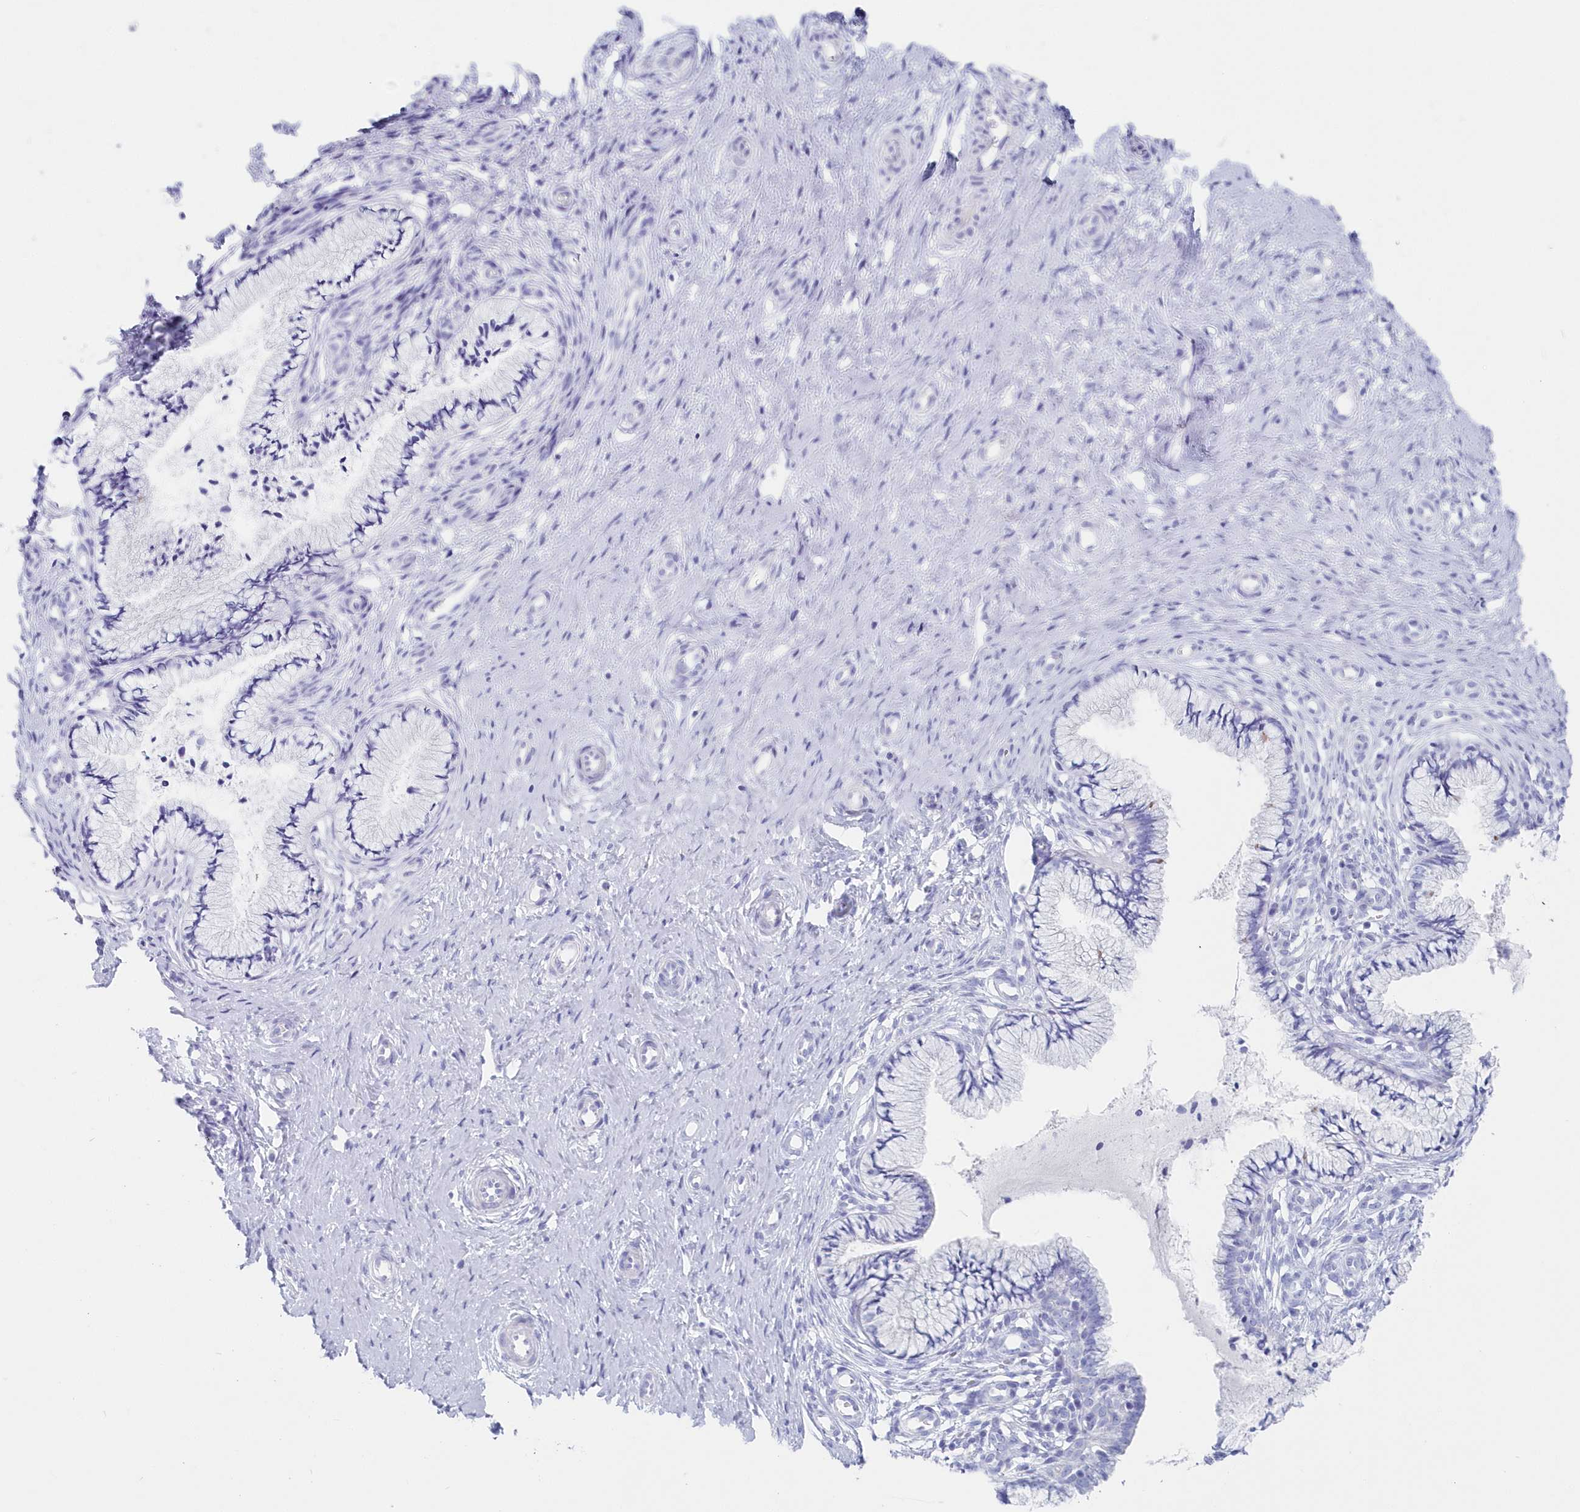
{"staining": {"intensity": "negative", "quantity": "none", "location": "none"}, "tissue": "cervix", "cell_type": "Glandular cells", "image_type": "normal", "snomed": [{"axis": "morphology", "description": "Normal tissue, NOS"}, {"axis": "topography", "description": "Cervix"}], "caption": "High power microscopy image of an IHC photomicrograph of benign cervix, revealing no significant positivity in glandular cells.", "gene": "CSNK1G2", "patient": {"sex": "female", "age": 36}}